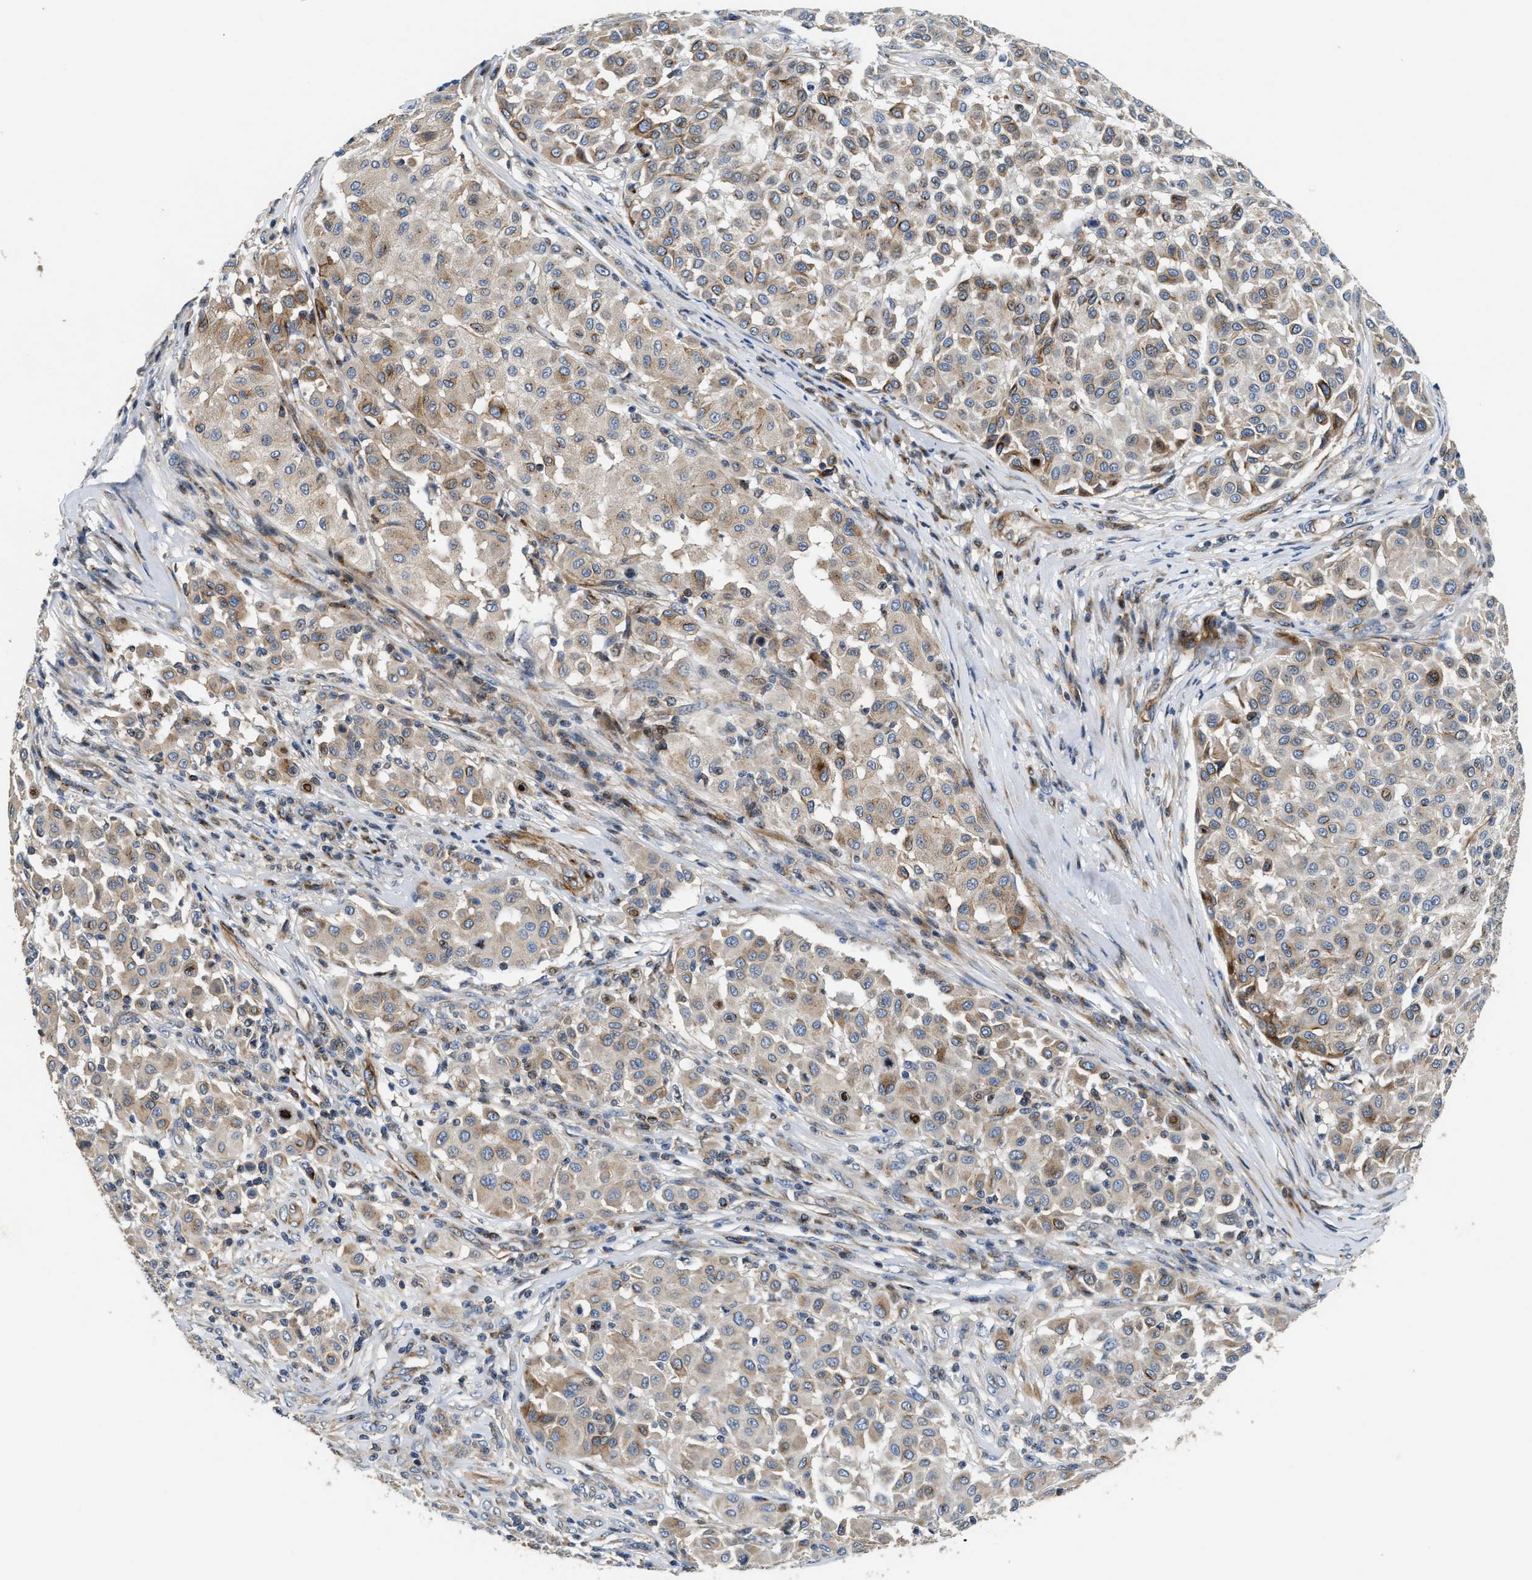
{"staining": {"intensity": "strong", "quantity": "<25%", "location": "cytoplasmic/membranous"}, "tissue": "melanoma", "cell_type": "Tumor cells", "image_type": "cancer", "snomed": [{"axis": "morphology", "description": "Malignant melanoma, Metastatic site"}, {"axis": "topography", "description": "Soft tissue"}], "caption": "DAB (3,3'-diaminobenzidine) immunohistochemical staining of malignant melanoma (metastatic site) demonstrates strong cytoplasmic/membranous protein staining in approximately <25% of tumor cells.", "gene": "IL17RC", "patient": {"sex": "male", "age": 41}}